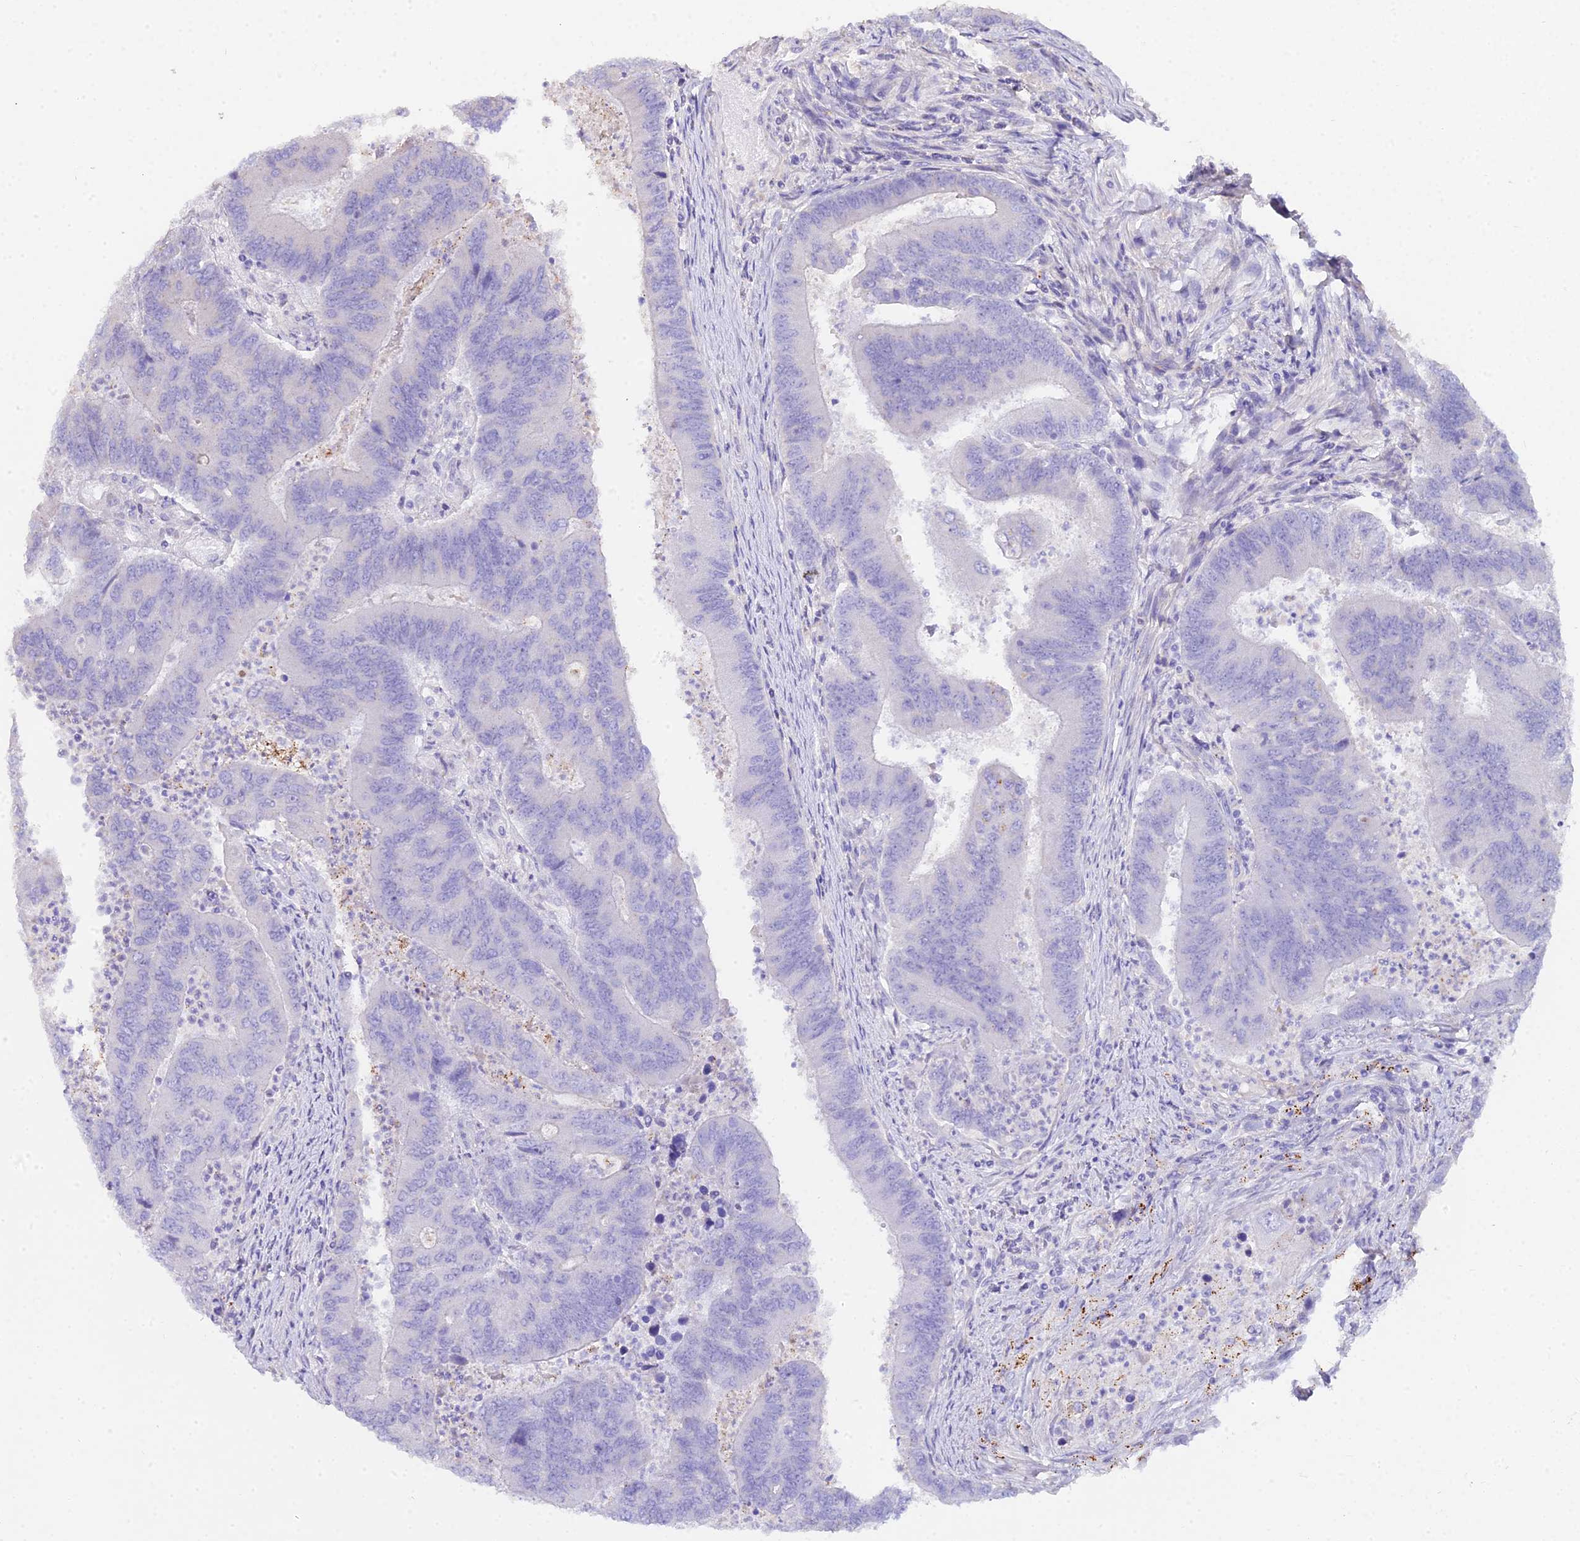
{"staining": {"intensity": "negative", "quantity": "none", "location": "none"}, "tissue": "colorectal cancer", "cell_type": "Tumor cells", "image_type": "cancer", "snomed": [{"axis": "morphology", "description": "Adenocarcinoma, NOS"}, {"axis": "topography", "description": "Colon"}], "caption": "High magnification brightfield microscopy of colorectal cancer (adenocarcinoma) stained with DAB (3,3'-diaminobenzidine) (brown) and counterstained with hematoxylin (blue): tumor cells show no significant staining. (DAB (3,3'-diaminobenzidine) IHC visualized using brightfield microscopy, high magnification).", "gene": "GLYAT", "patient": {"sex": "female", "age": 67}}